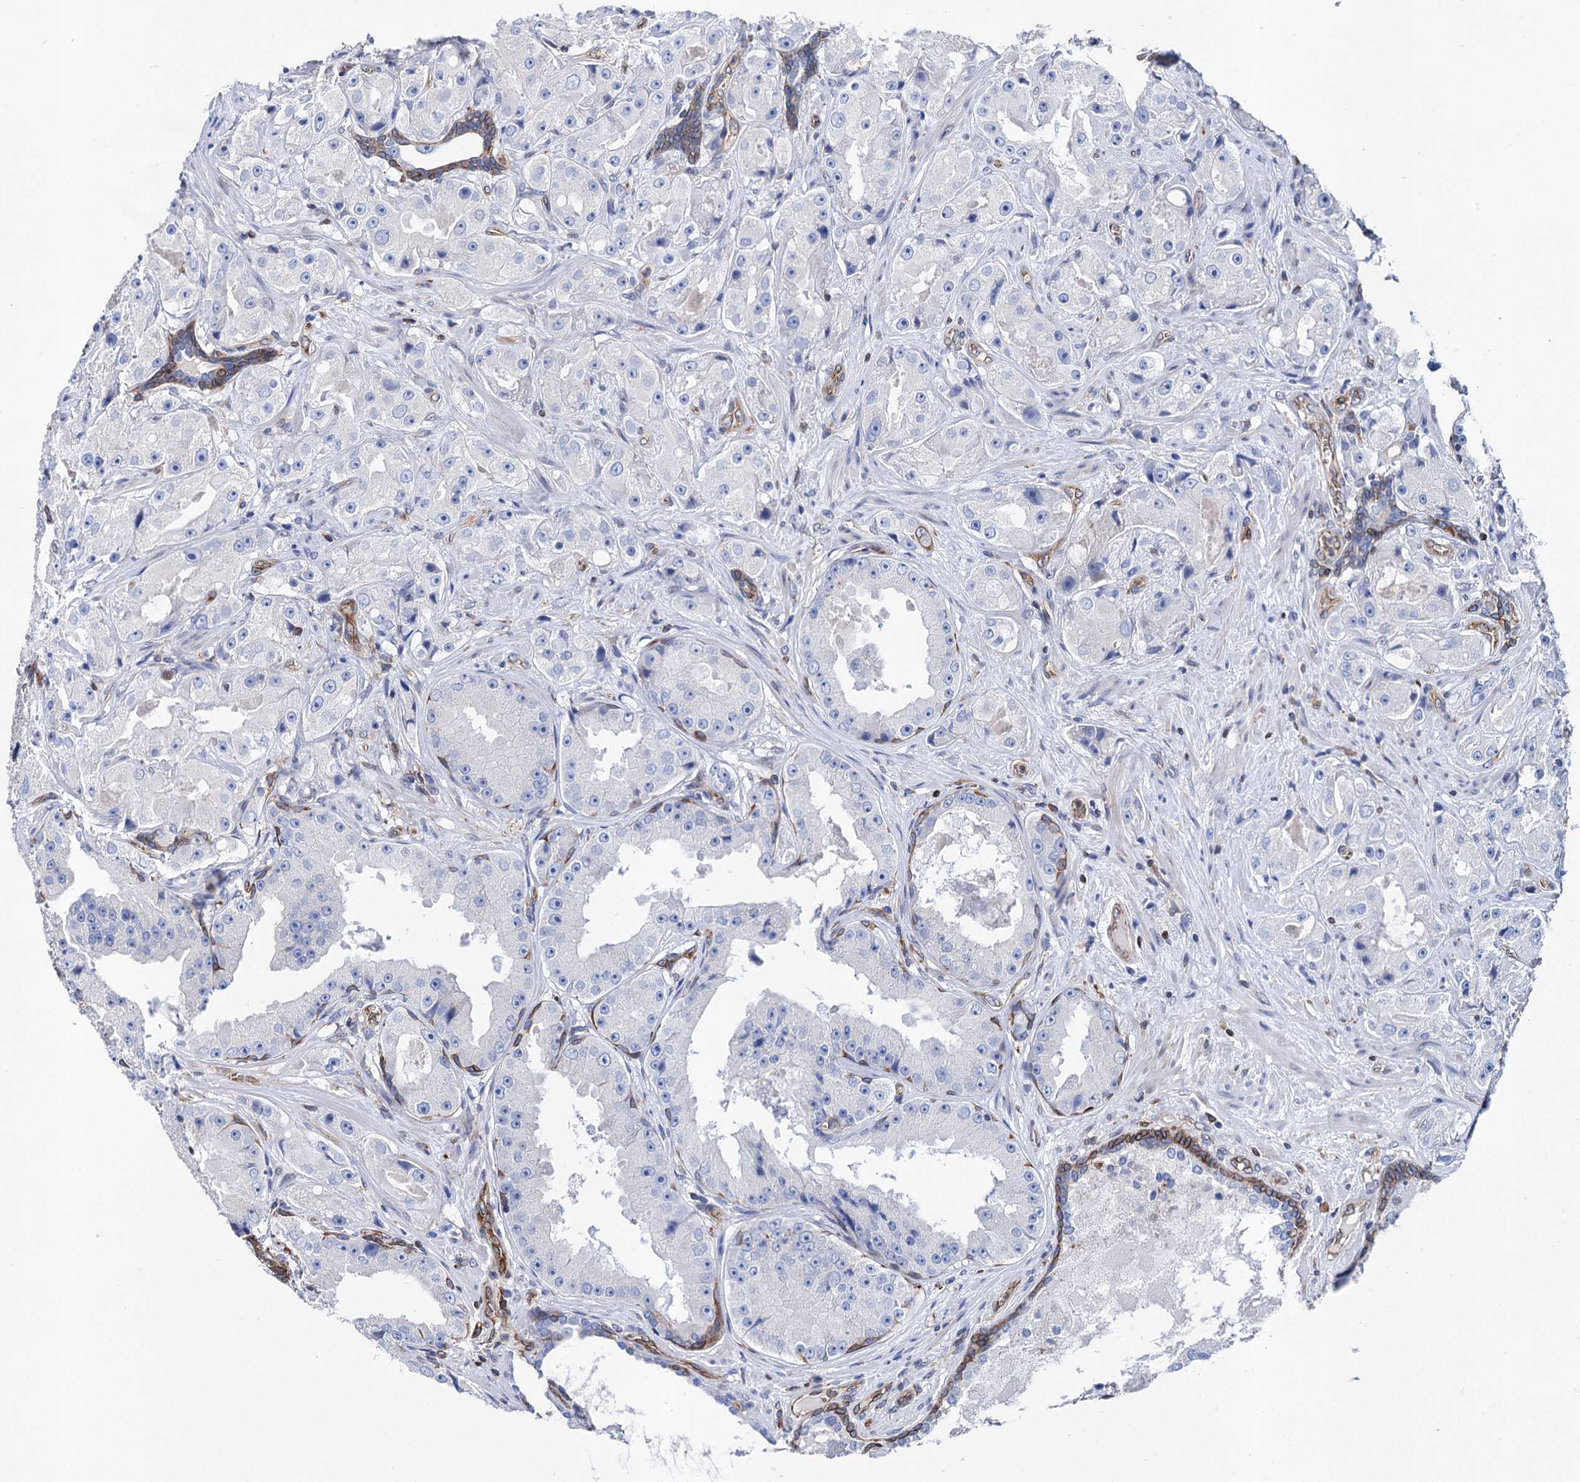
{"staining": {"intensity": "negative", "quantity": "none", "location": "none"}, "tissue": "prostate cancer", "cell_type": "Tumor cells", "image_type": "cancer", "snomed": [{"axis": "morphology", "description": "Adenocarcinoma, High grade"}, {"axis": "topography", "description": "Prostate"}], "caption": "An IHC micrograph of adenocarcinoma (high-grade) (prostate) is shown. There is no staining in tumor cells of adenocarcinoma (high-grade) (prostate).", "gene": "STING1", "patient": {"sex": "male", "age": 73}}